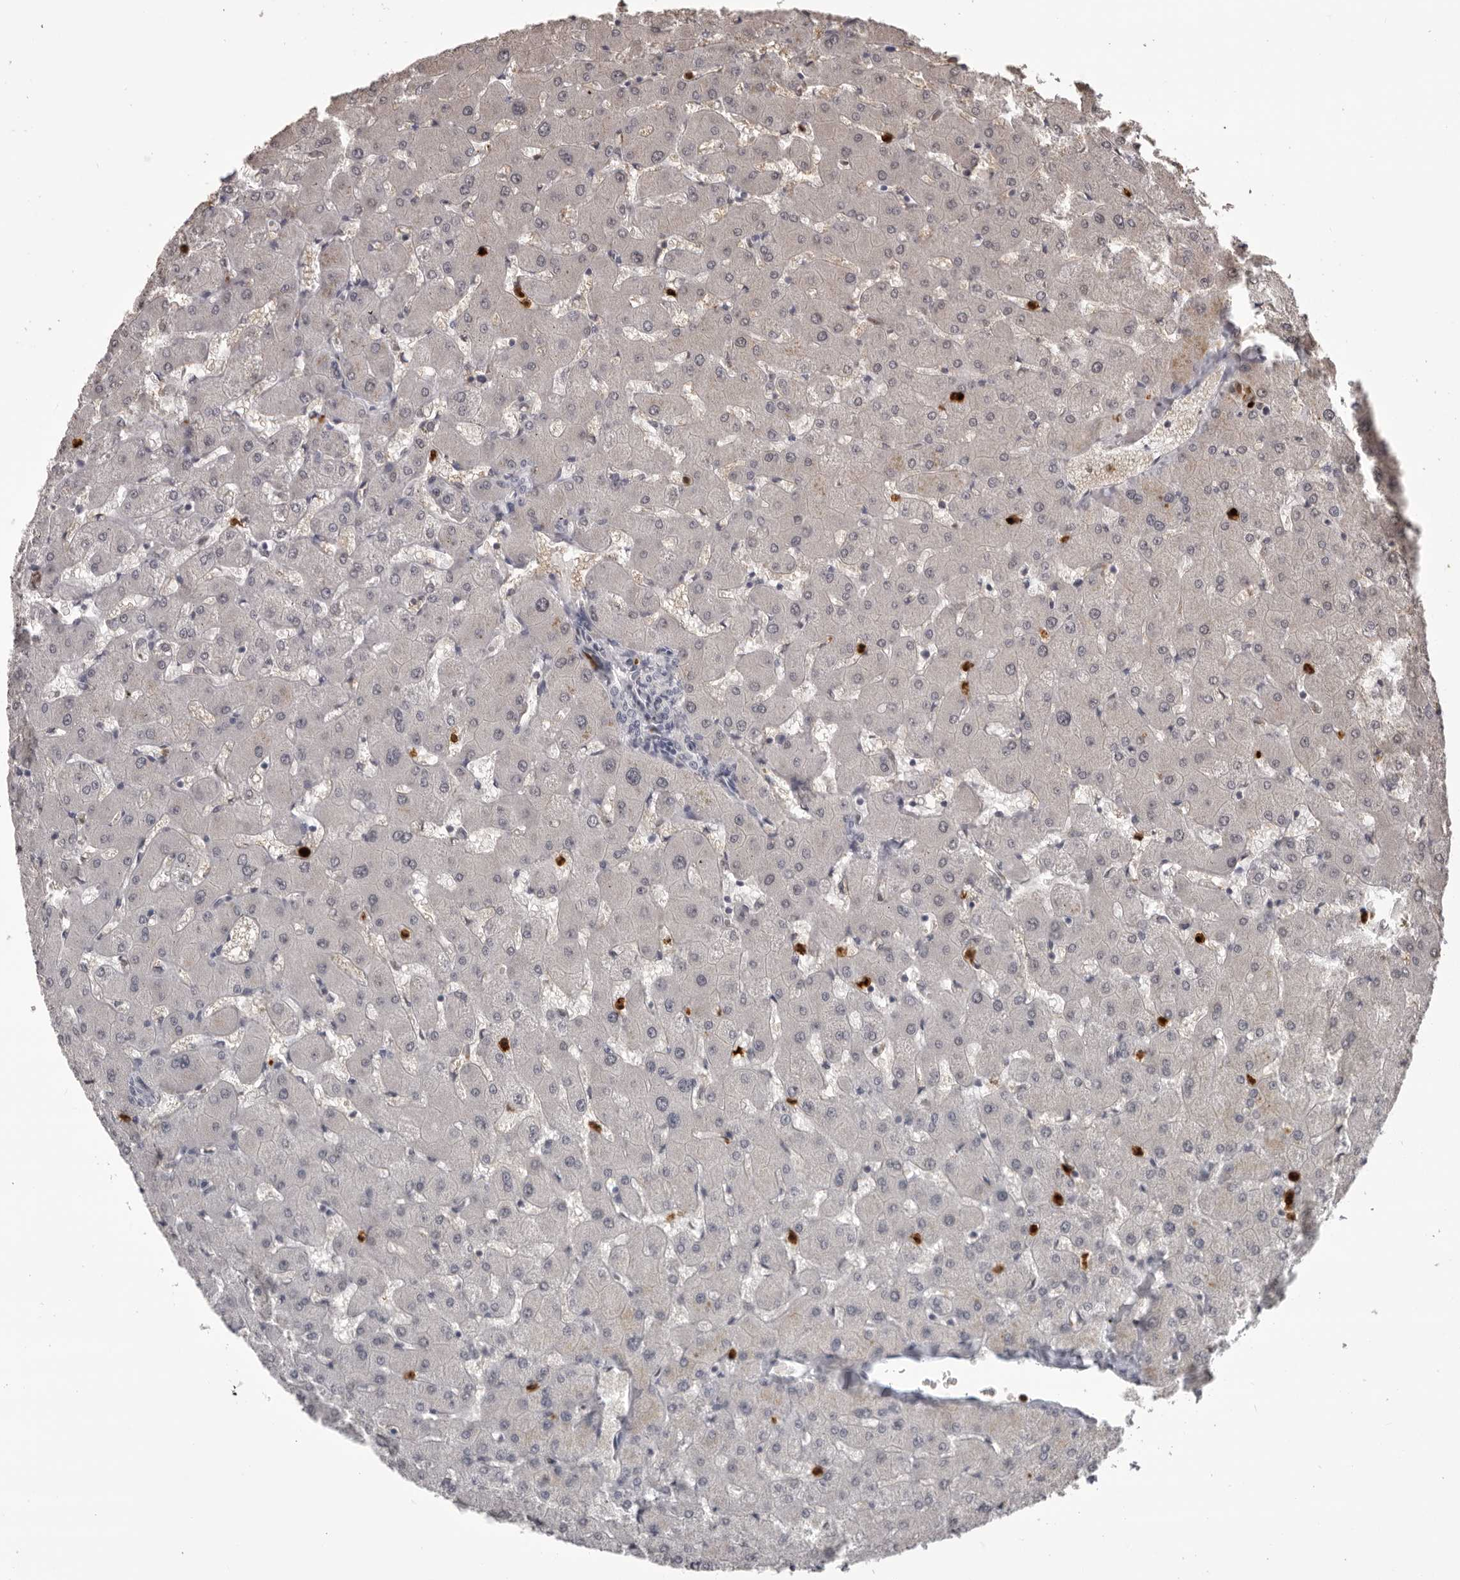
{"staining": {"intensity": "negative", "quantity": "none", "location": "none"}, "tissue": "liver", "cell_type": "Cholangiocytes", "image_type": "normal", "snomed": [{"axis": "morphology", "description": "Normal tissue, NOS"}, {"axis": "topography", "description": "Liver"}], "caption": "Immunohistochemistry of unremarkable human liver reveals no positivity in cholangiocytes.", "gene": "IL31", "patient": {"sex": "female", "age": 63}}